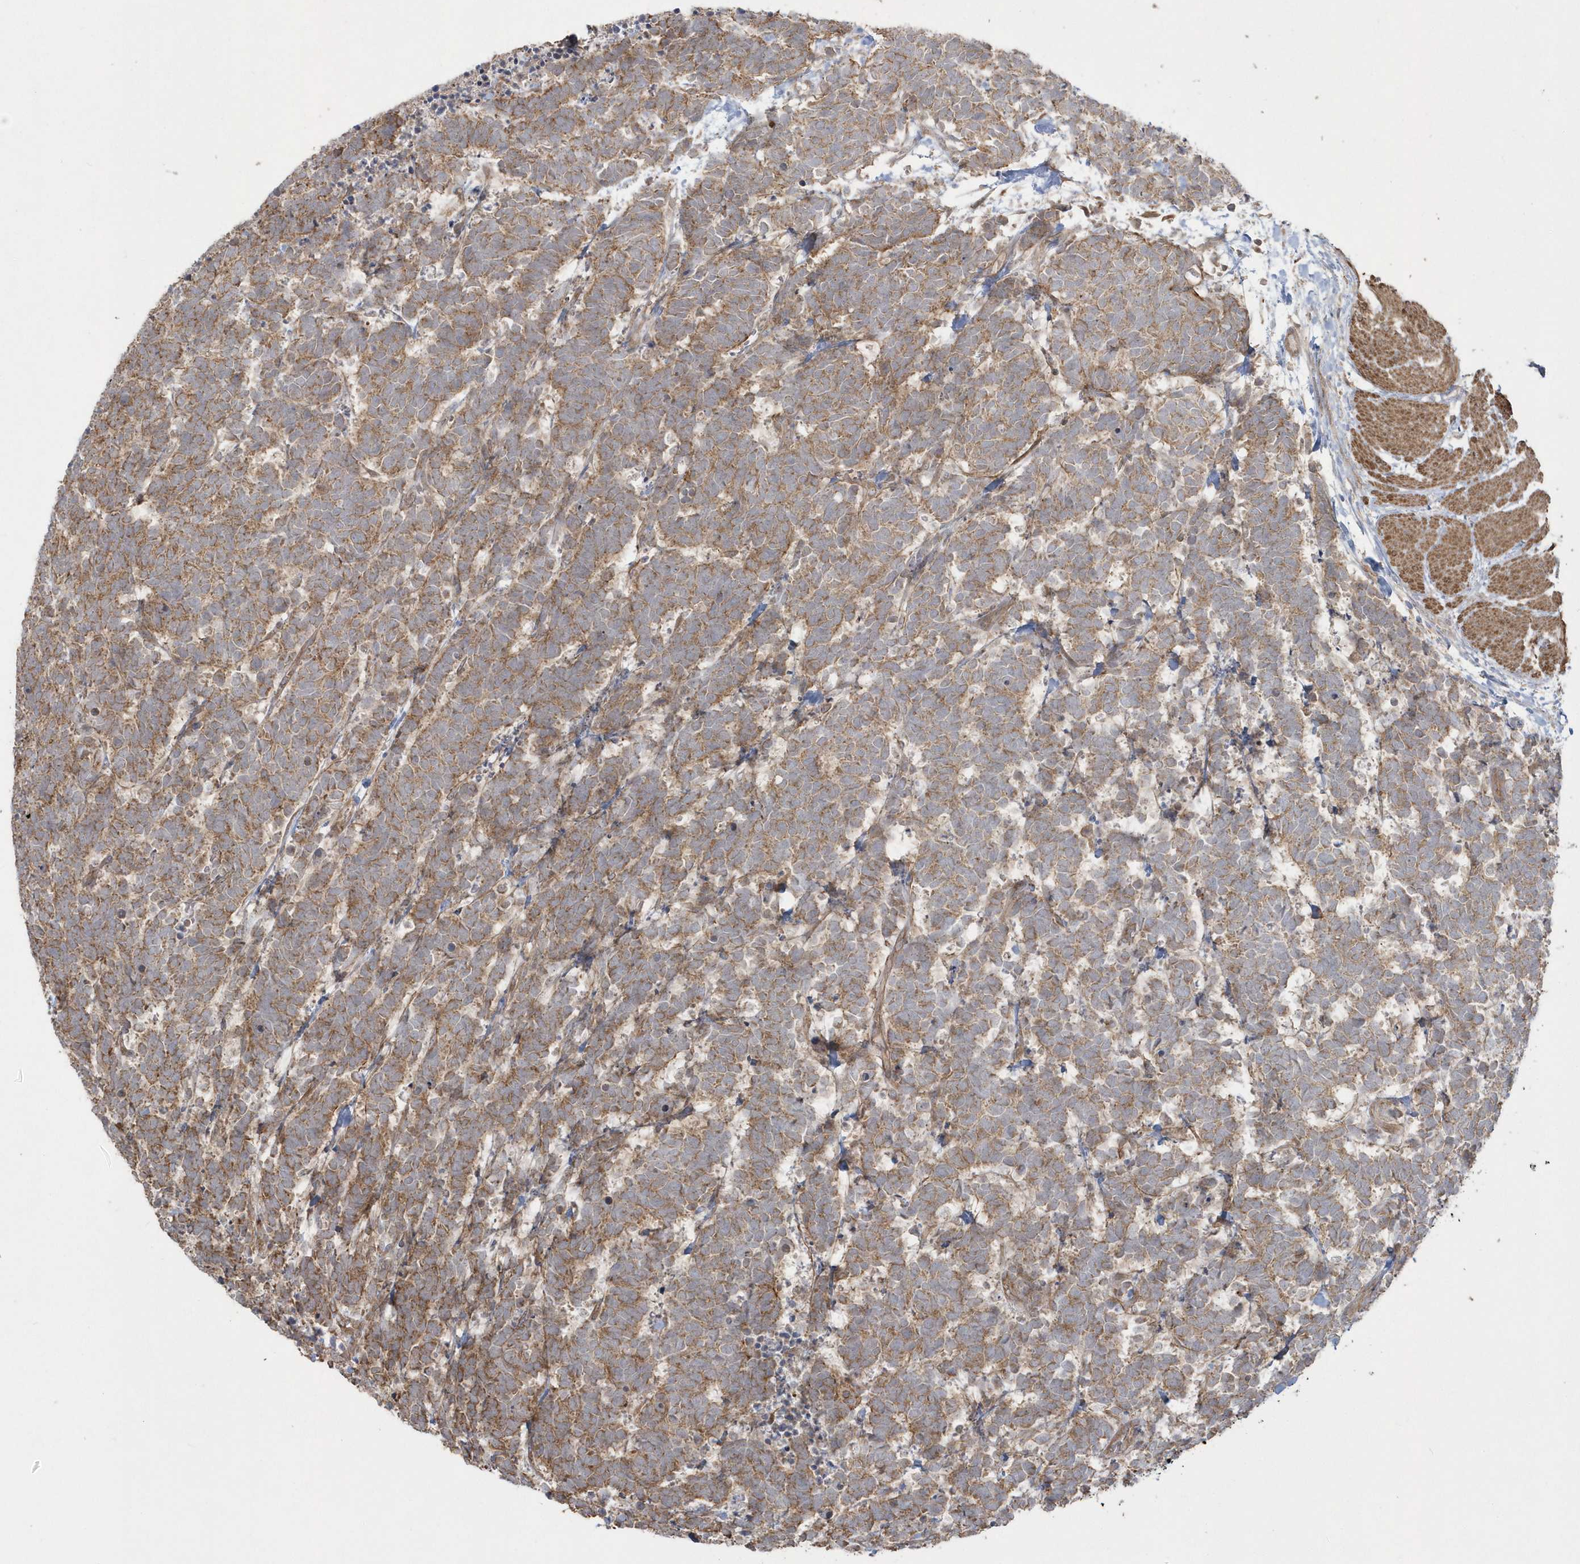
{"staining": {"intensity": "moderate", "quantity": ">75%", "location": "cytoplasmic/membranous"}, "tissue": "carcinoid", "cell_type": "Tumor cells", "image_type": "cancer", "snomed": [{"axis": "morphology", "description": "Carcinoma, NOS"}, {"axis": "morphology", "description": "Carcinoid, malignant, NOS"}, {"axis": "topography", "description": "Urinary bladder"}], "caption": "Malignant carcinoid stained with a protein marker shows moderate staining in tumor cells.", "gene": "ARMC8", "patient": {"sex": "male", "age": 57}}